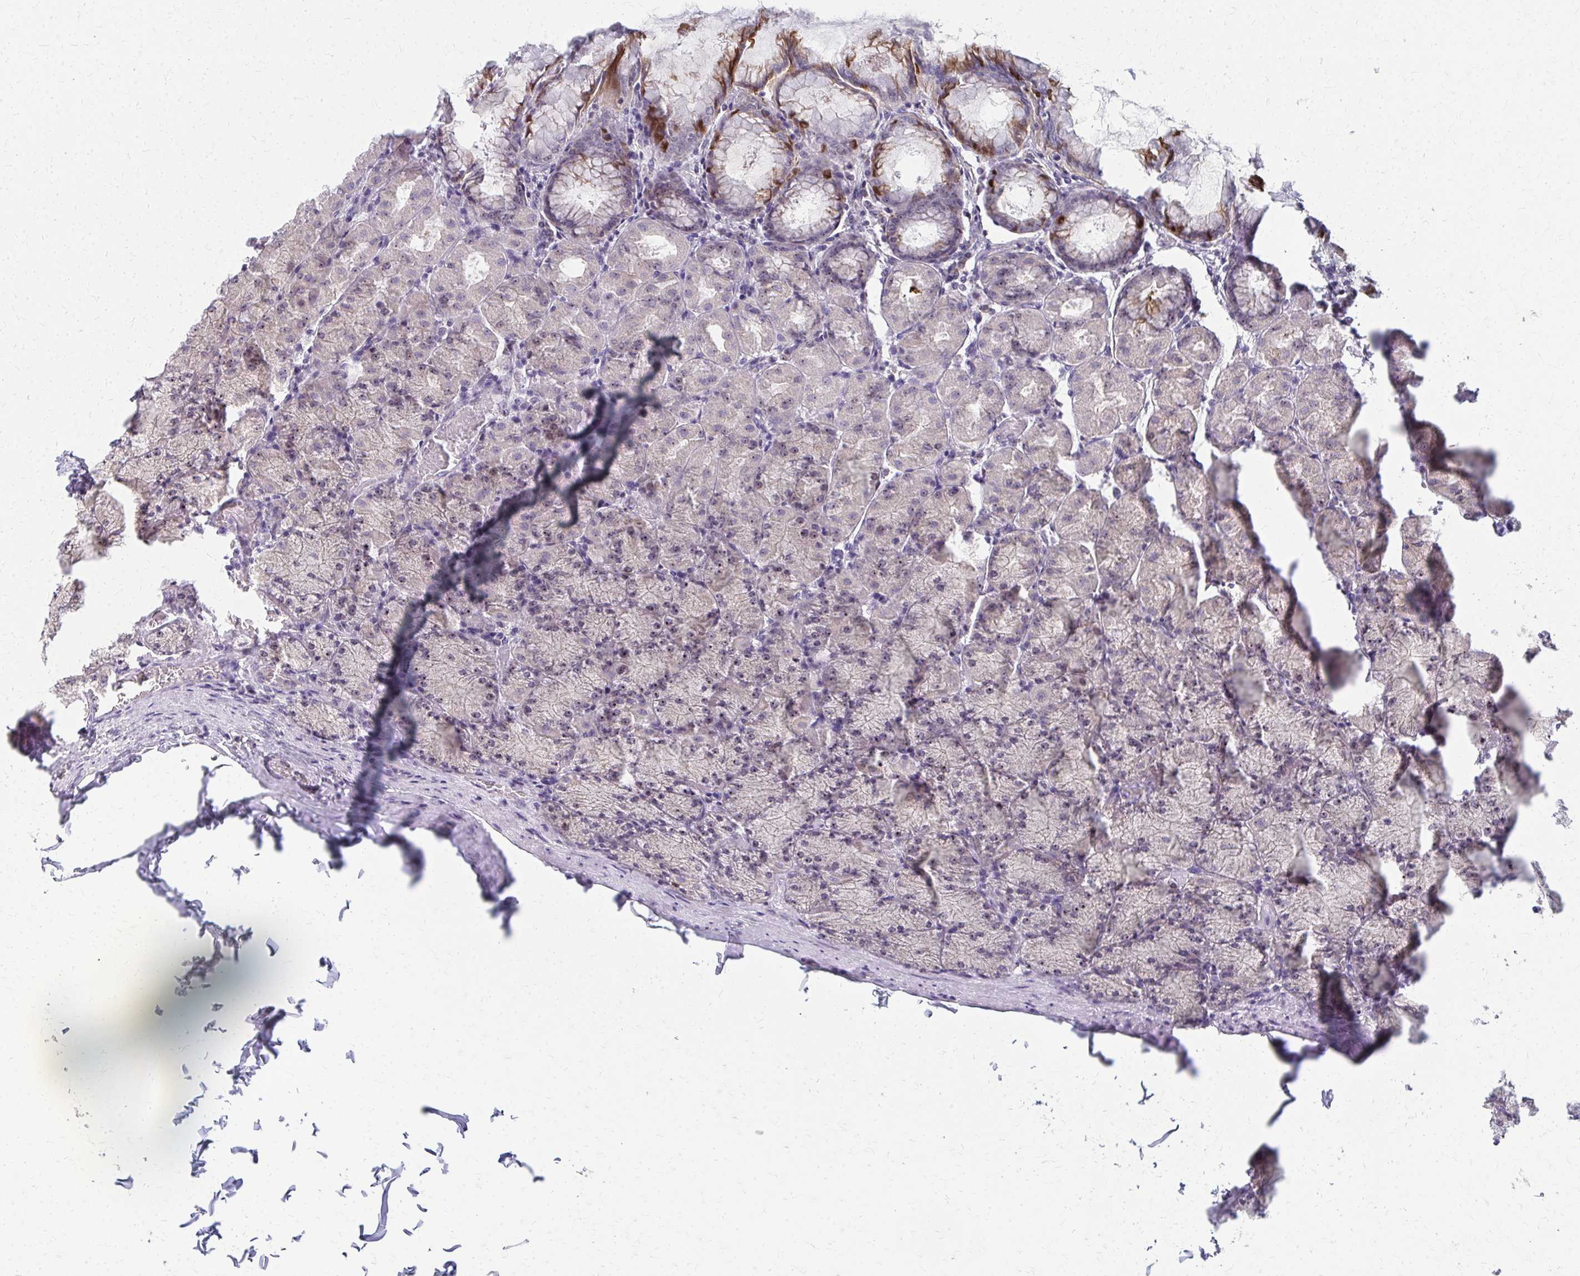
{"staining": {"intensity": "moderate", "quantity": "25%-75%", "location": "cytoplasmic/membranous,nuclear"}, "tissue": "stomach", "cell_type": "Glandular cells", "image_type": "normal", "snomed": [{"axis": "morphology", "description": "Normal tissue, NOS"}, {"axis": "topography", "description": "Stomach, upper"}], "caption": "There is medium levels of moderate cytoplasmic/membranous,nuclear positivity in glandular cells of unremarkable stomach, as demonstrated by immunohistochemical staining (brown color).", "gene": "NUDT16", "patient": {"sex": "female", "age": 56}}